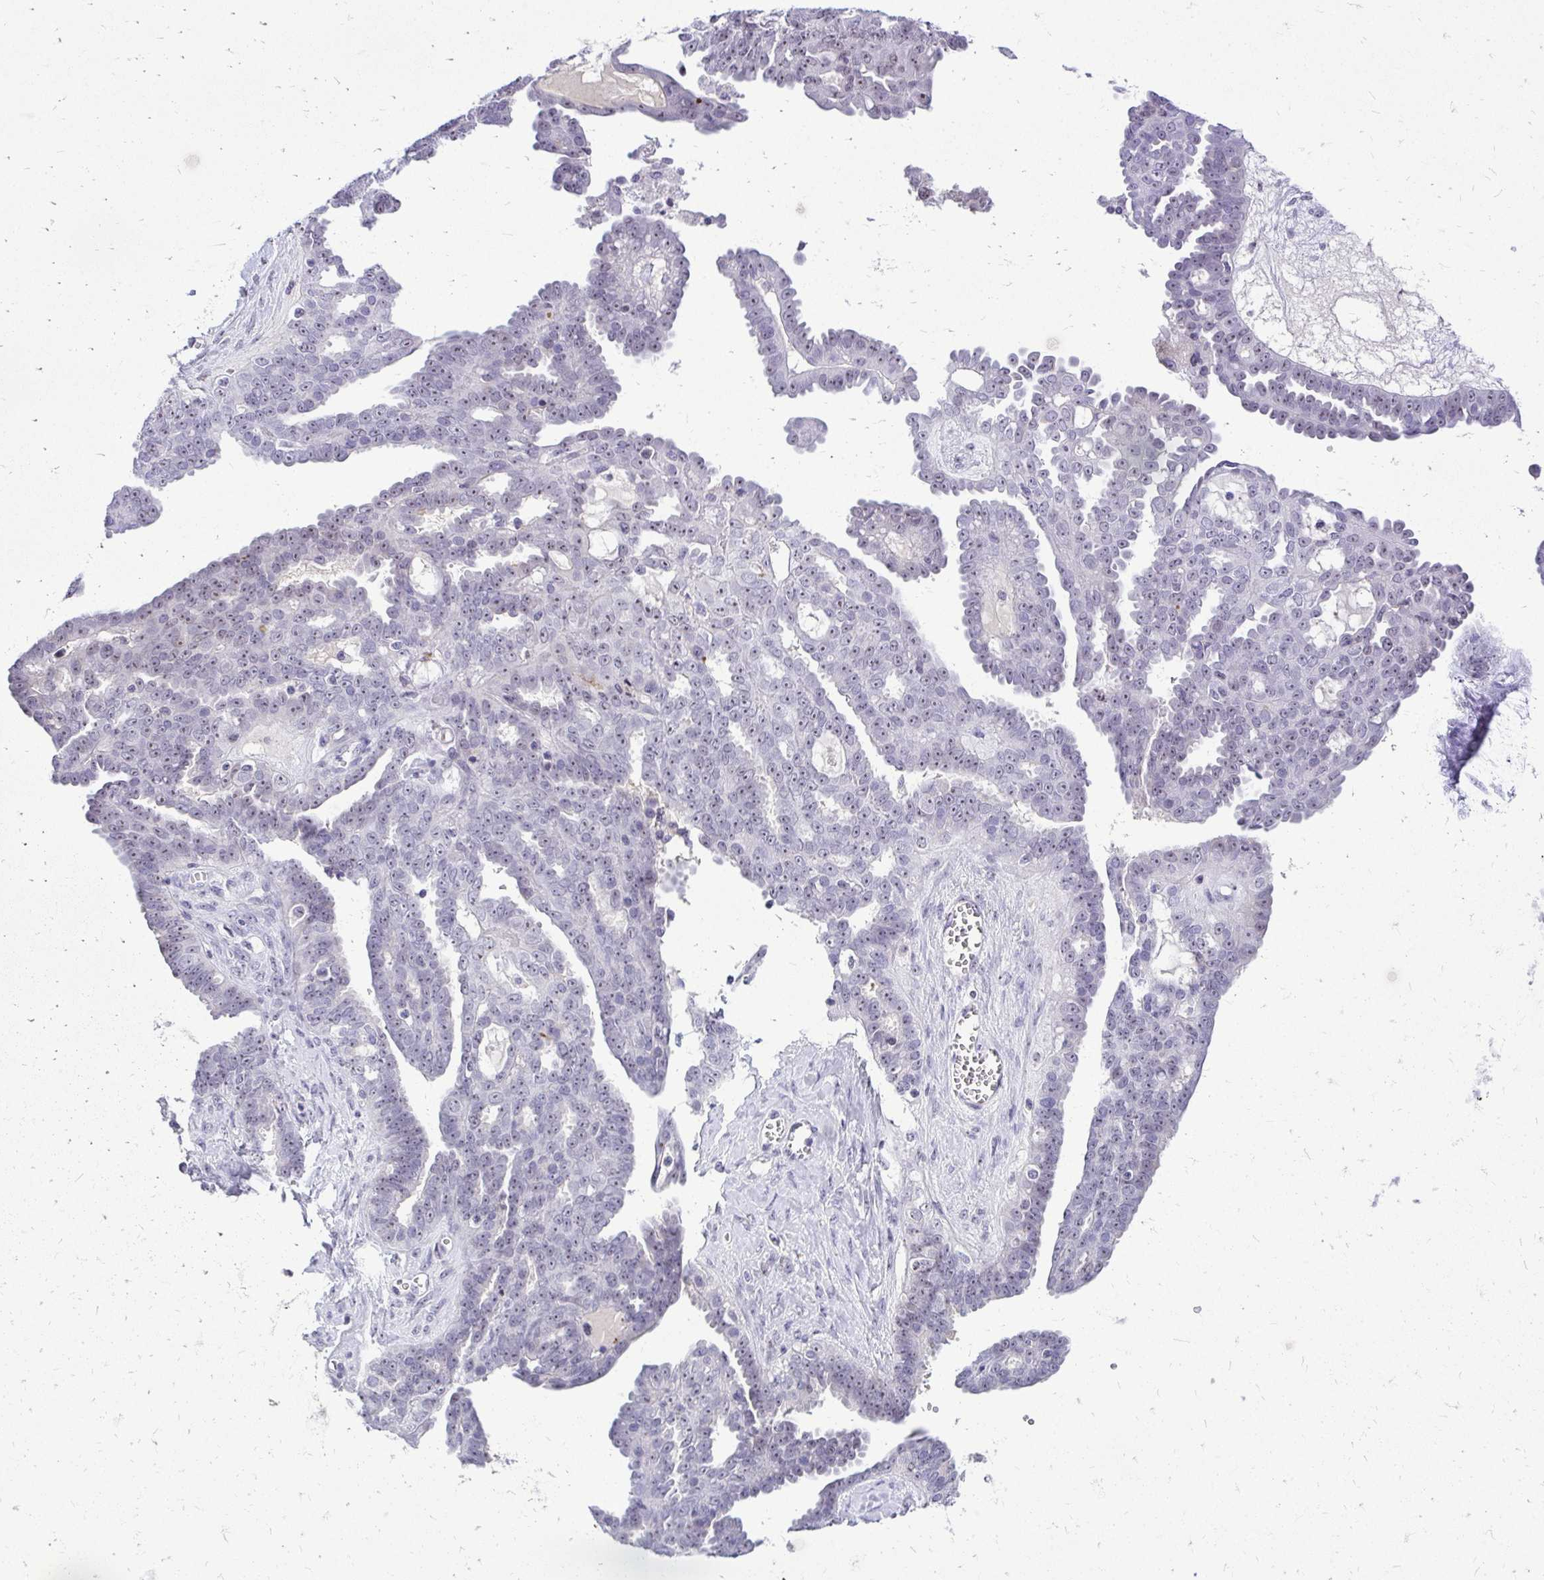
{"staining": {"intensity": "weak", "quantity": "25%-75%", "location": "nuclear"}, "tissue": "ovarian cancer", "cell_type": "Tumor cells", "image_type": "cancer", "snomed": [{"axis": "morphology", "description": "Cystadenocarcinoma, serous, NOS"}, {"axis": "topography", "description": "Ovary"}], "caption": "DAB immunohistochemical staining of serous cystadenocarcinoma (ovarian) reveals weak nuclear protein positivity in approximately 25%-75% of tumor cells.", "gene": "NIFK", "patient": {"sex": "female", "age": 71}}